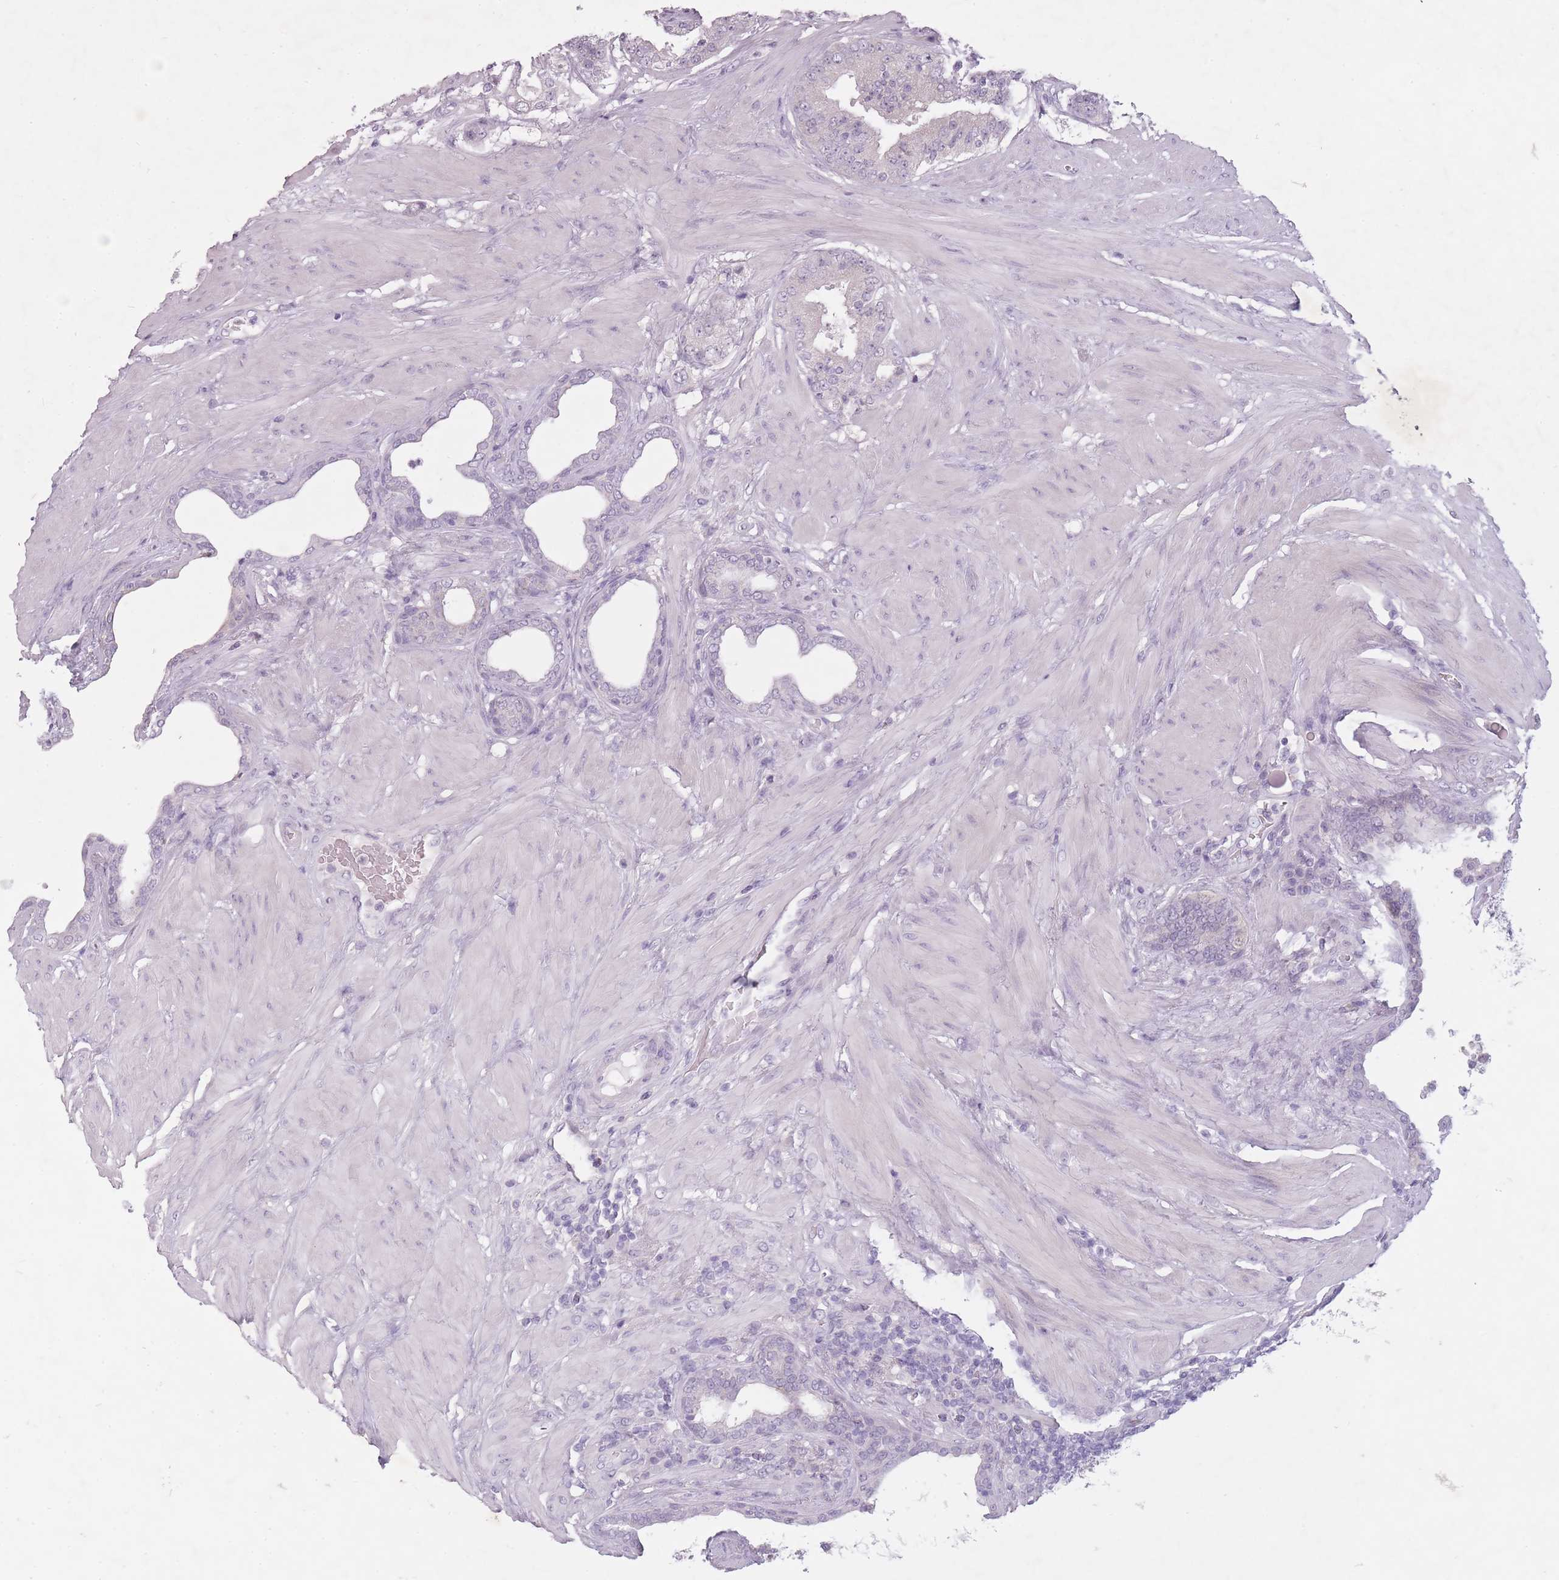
{"staining": {"intensity": "negative", "quantity": "none", "location": "none"}, "tissue": "prostate cancer", "cell_type": "Tumor cells", "image_type": "cancer", "snomed": [{"axis": "morphology", "description": "Adenocarcinoma, High grade"}, {"axis": "topography", "description": "Prostate"}], "caption": "A photomicrograph of prostate cancer stained for a protein exhibits no brown staining in tumor cells.", "gene": "FAM43B", "patient": {"sex": "male", "age": 68}}